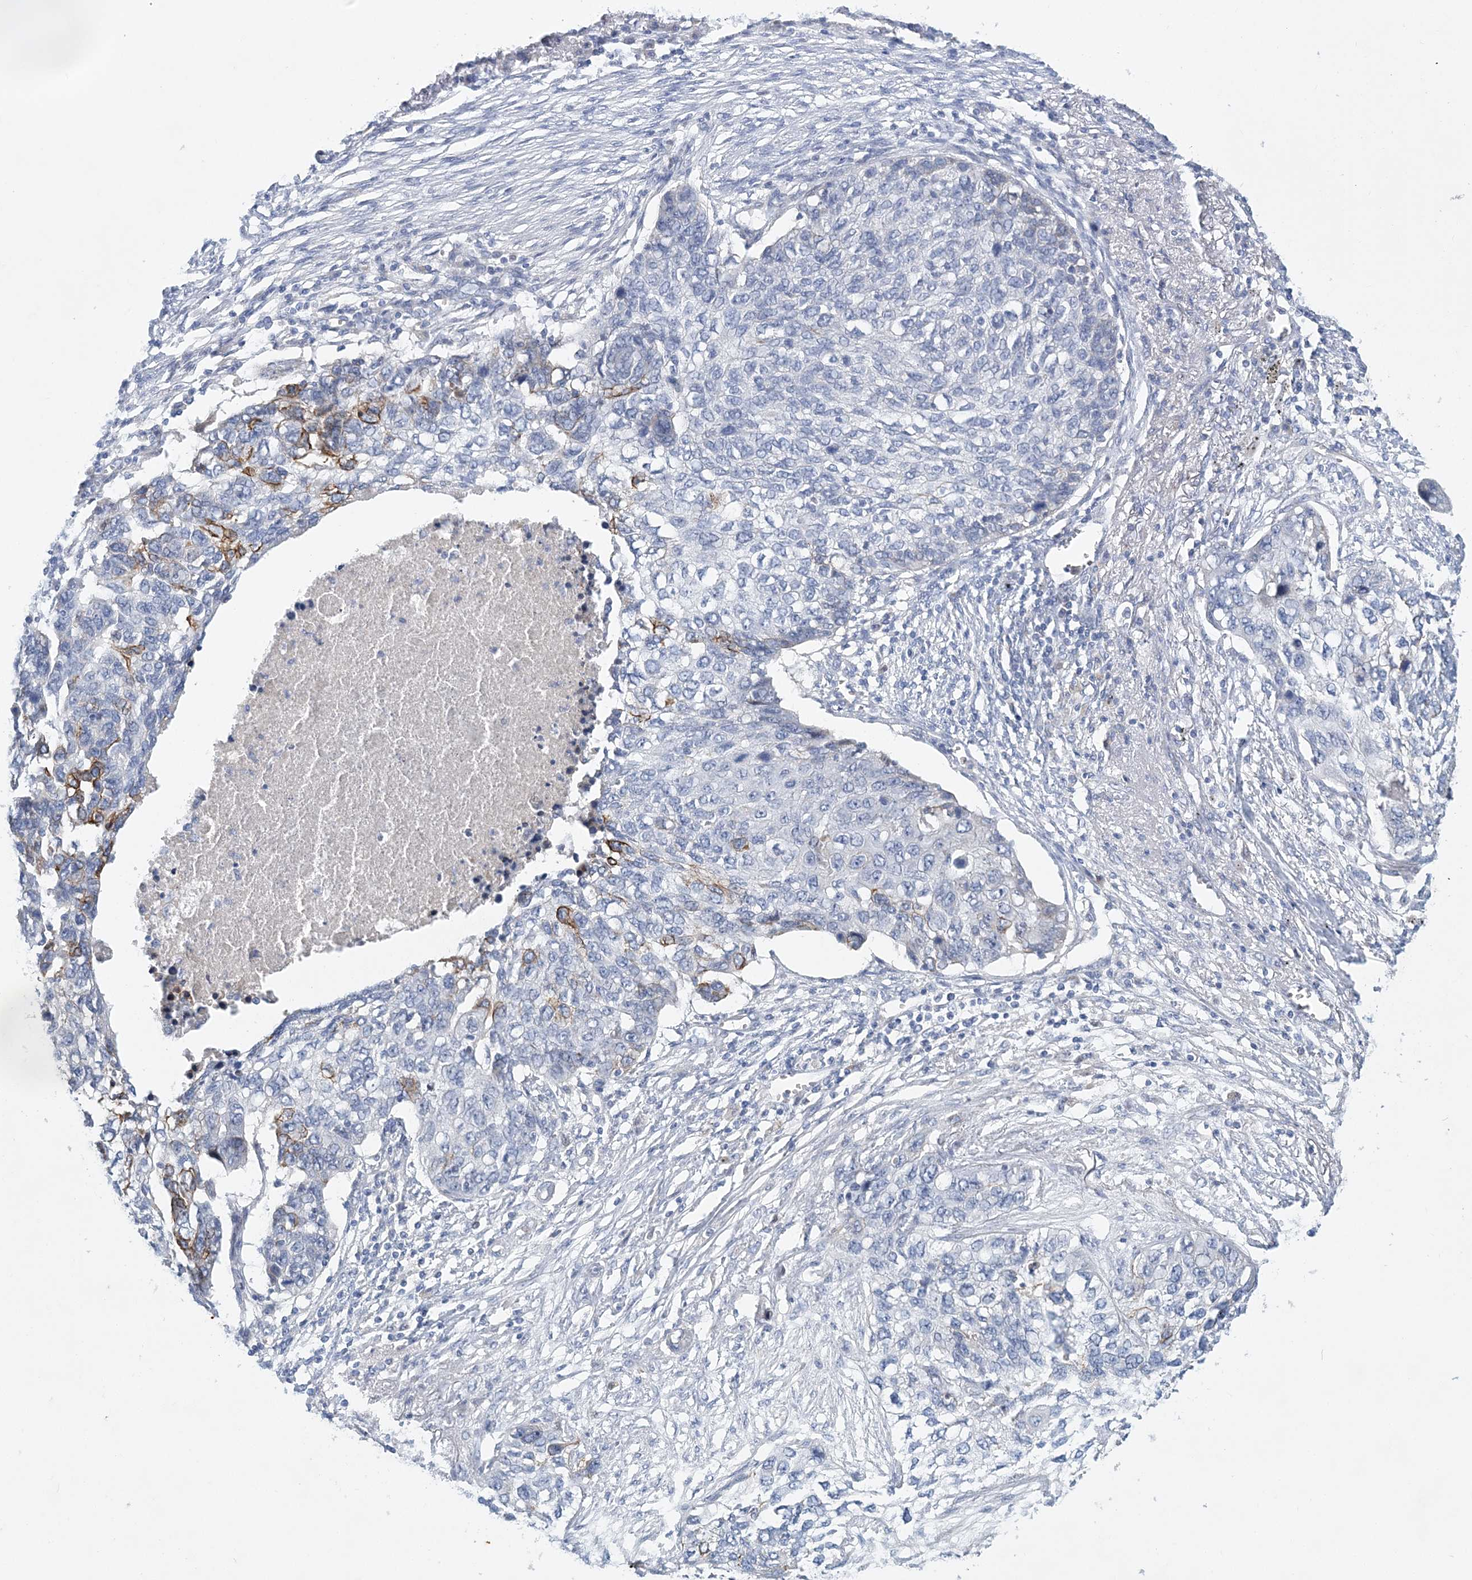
{"staining": {"intensity": "moderate", "quantity": "<25%", "location": "cytoplasmic/membranous"}, "tissue": "lung cancer", "cell_type": "Tumor cells", "image_type": "cancer", "snomed": [{"axis": "morphology", "description": "Squamous cell carcinoma, NOS"}, {"axis": "topography", "description": "Lung"}], "caption": "Moderate cytoplasmic/membranous protein staining is identified in about <25% of tumor cells in lung squamous cell carcinoma.", "gene": "LRRIQ4", "patient": {"sex": "female", "age": 63}}